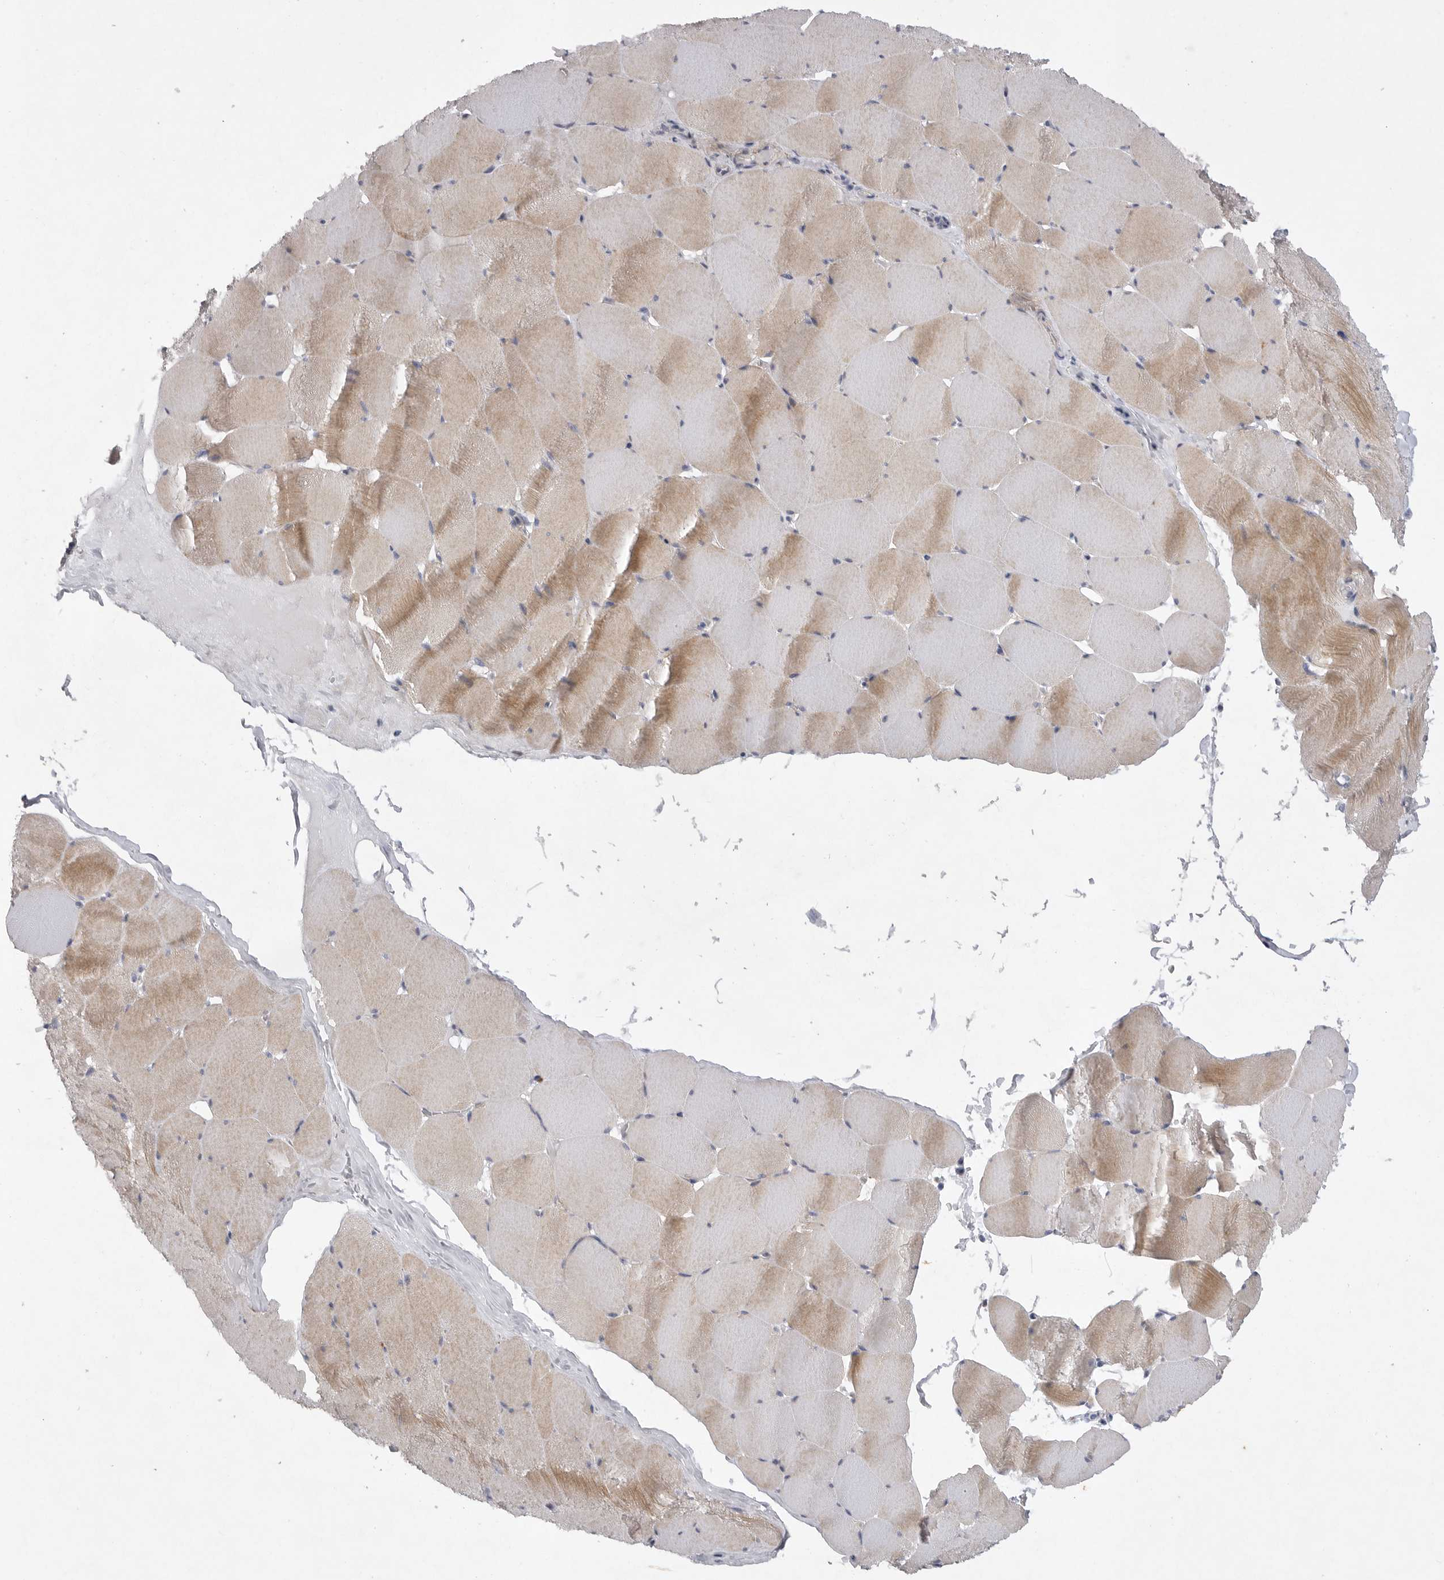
{"staining": {"intensity": "moderate", "quantity": "25%-75%", "location": "cytoplasmic/membranous"}, "tissue": "skeletal muscle", "cell_type": "Myocytes", "image_type": "normal", "snomed": [{"axis": "morphology", "description": "Normal tissue, NOS"}, {"axis": "topography", "description": "Skeletal muscle"}], "caption": "Myocytes exhibit moderate cytoplasmic/membranous expression in about 25%-75% of cells in benign skeletal muscle.", "gene": "EDEM3", "patient": {"sex": "male", "age": 62}}